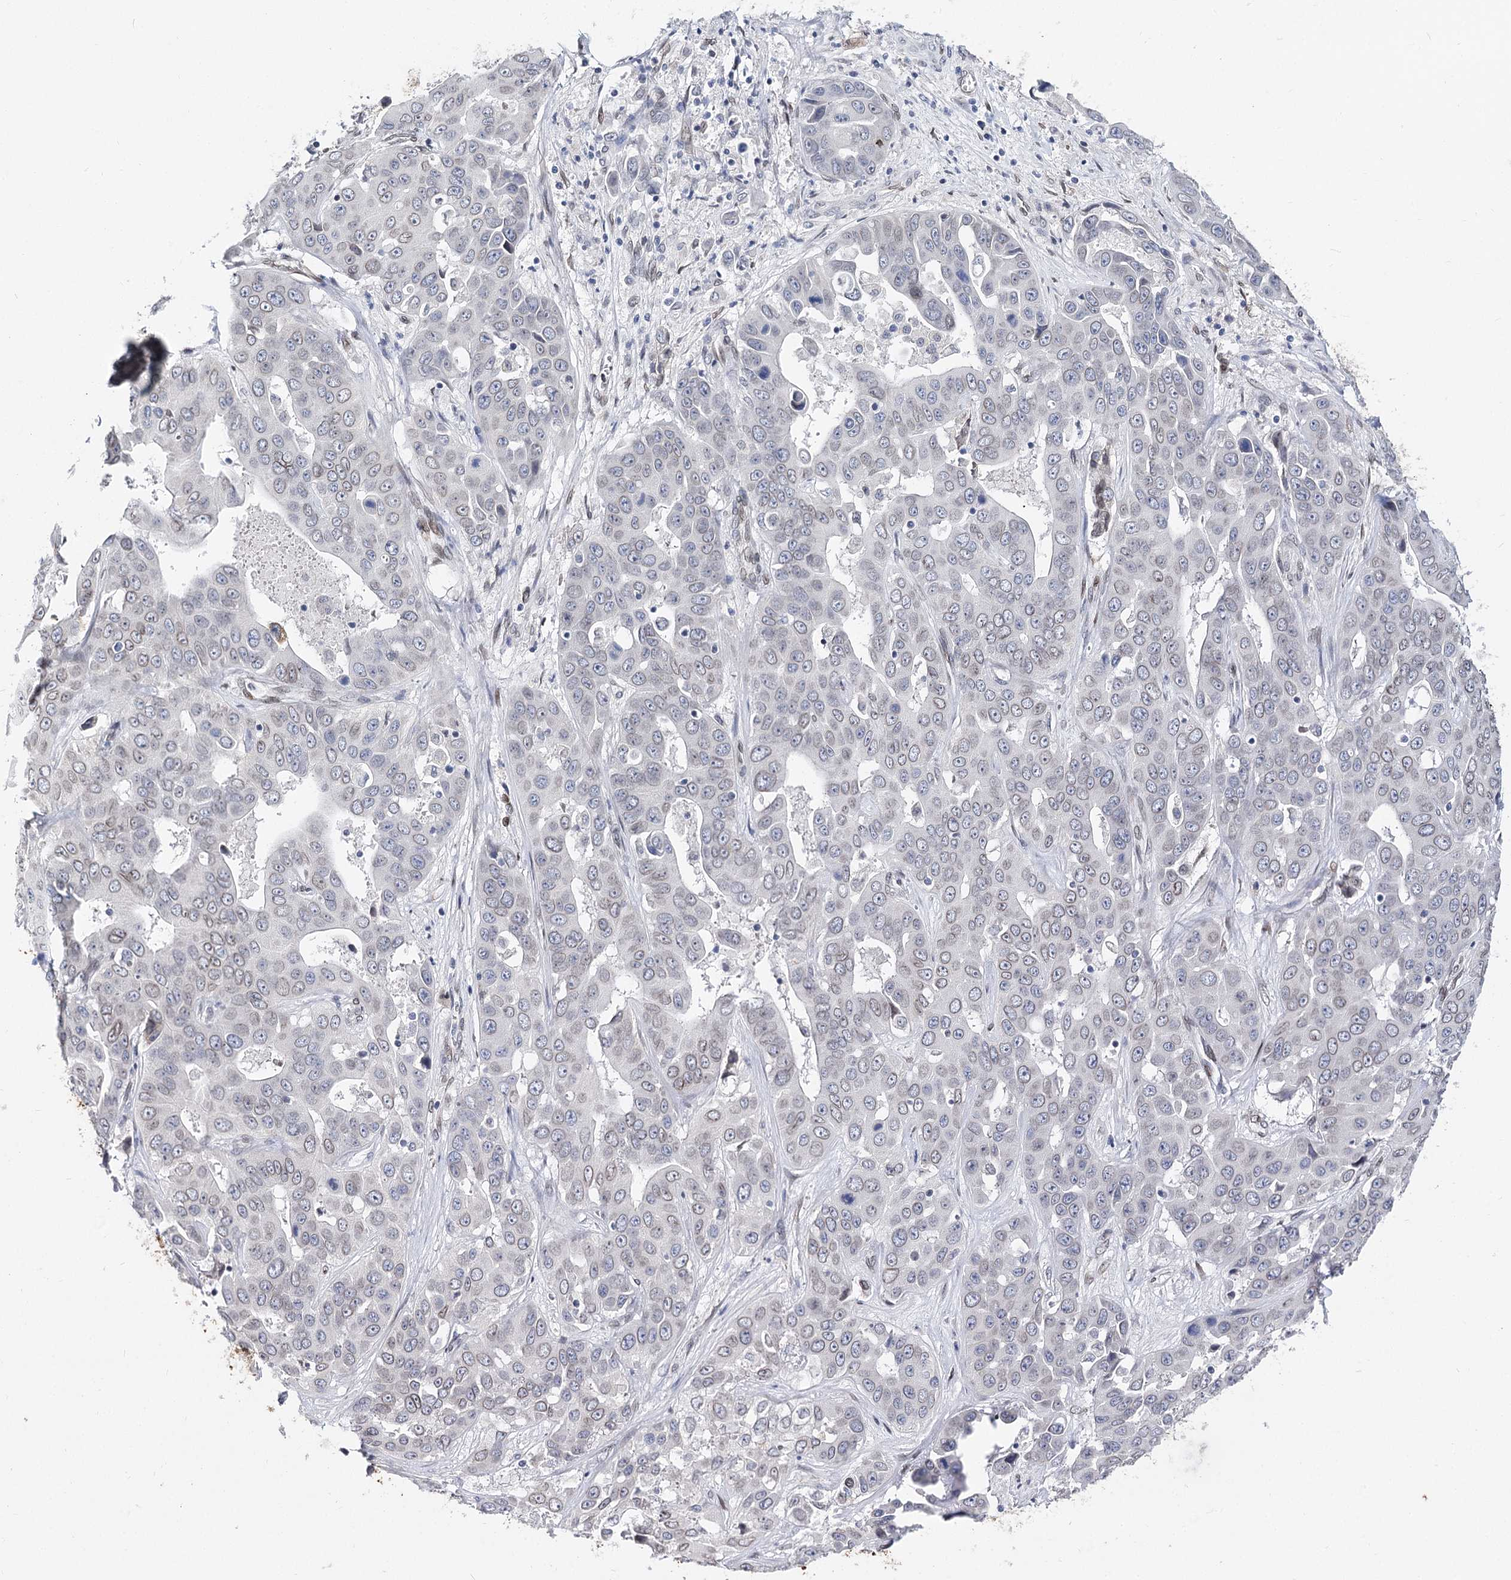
{"staining": {"intensity": "weak", "quantity": "25%-75%", "location": "cytoplasmic/membranous,nuclear"}, "tissue": "liver cancer", "cell_type": "Tumor cells", "image_type": "cancer", "snomed": [{"axis": "morphology", "description": "Cholangiocarcinoma"}, {"axis": "topography", "description": "Liver"}], "caption": "Human cholangiocarcinoma (liver) stained with a protein marker demonstrates weak staining in tumor cells.", "gene": "TMEM201", "patient": {"sex": "female", "age": 52}}